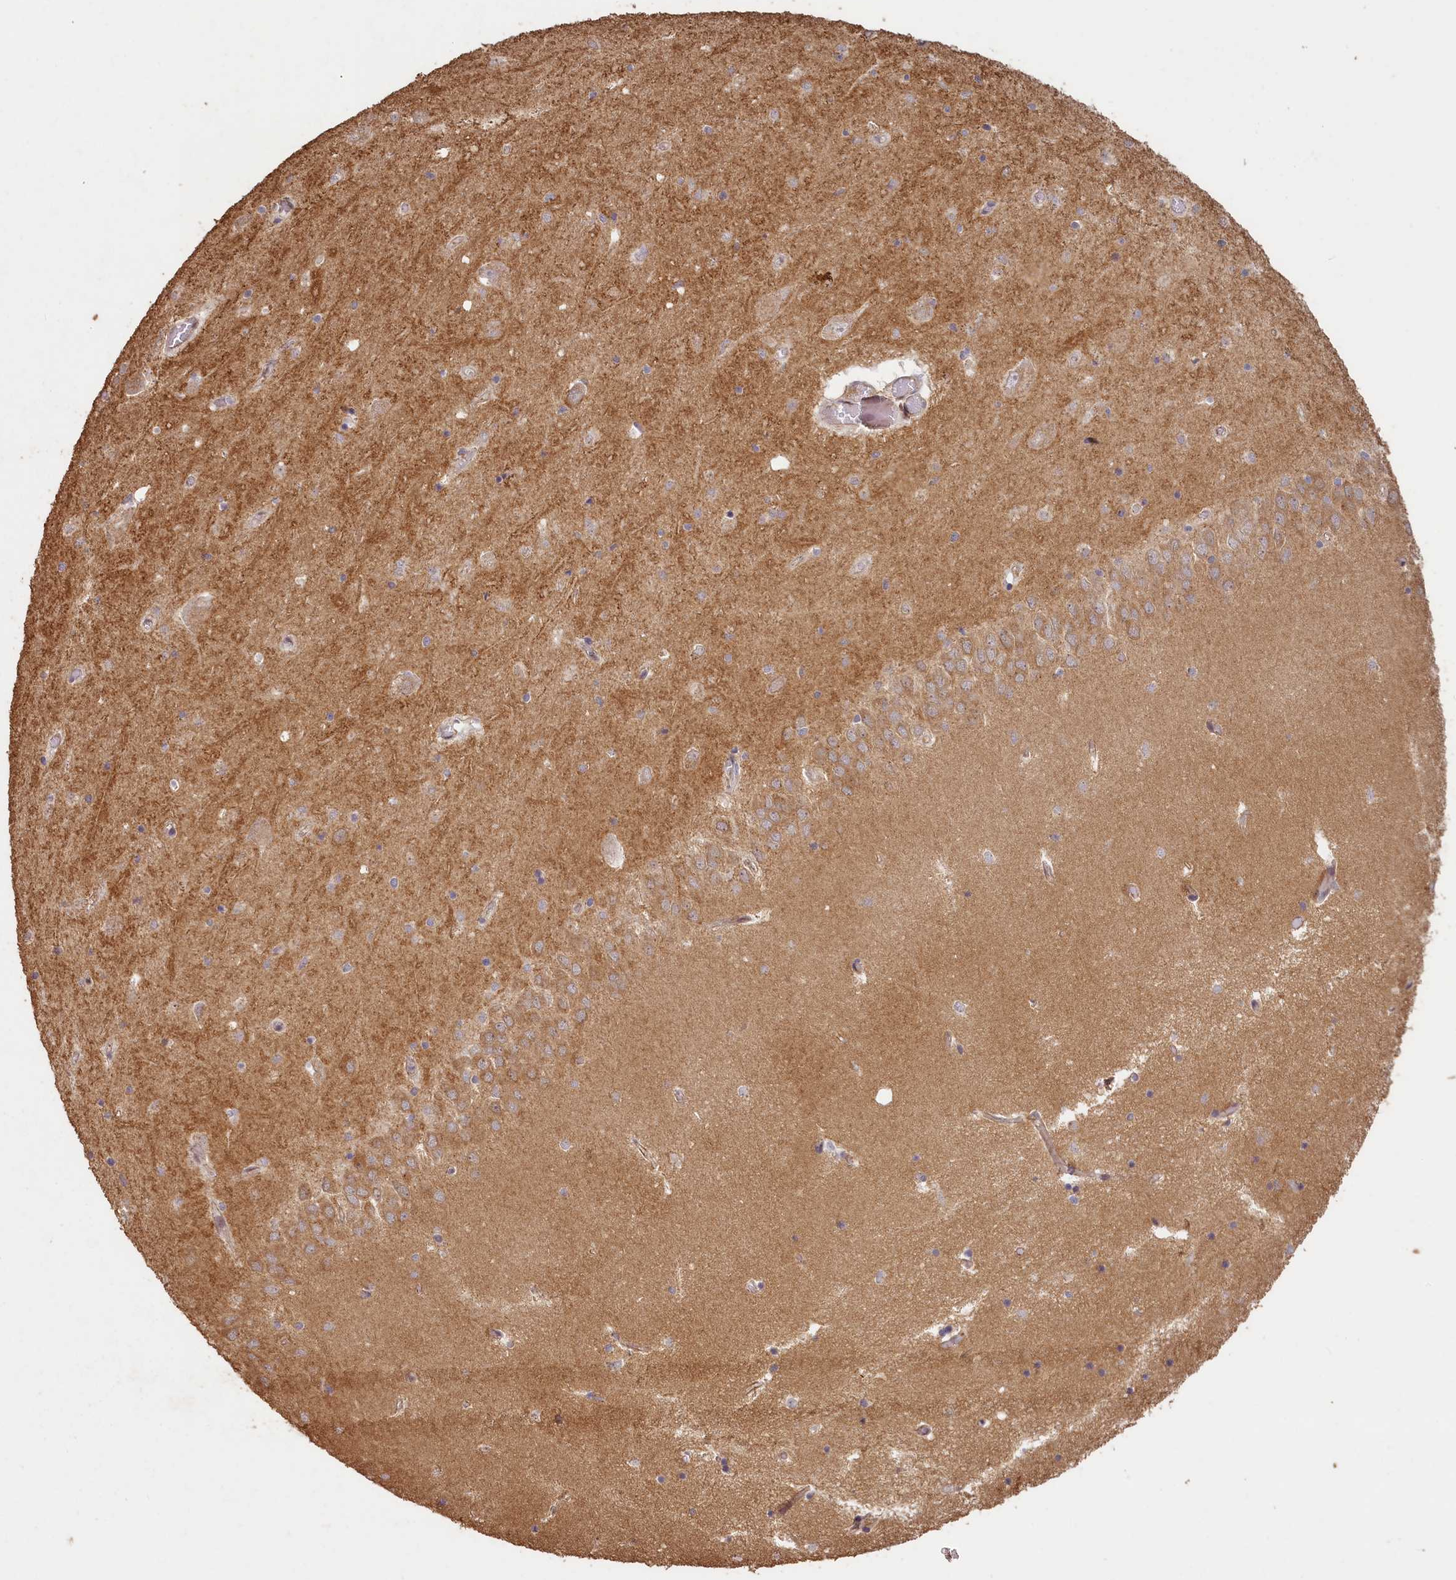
{"staining": {"intensity": "weak", "quantity": "25%-75%", "location": "cytoplasmic/membranous"}, "tissue": "hippocampus", "cell_type": "Glial cells", "image_type": "normal", "snomed": [{"axis": "morphology", "description": "Normal tissue, NOS"}, {"axis": "topography", "description": "Hippocampus"}], "caption": "The image displays a brown stain indicating the presence of a protein in the cytoplasmic/membranous of glial cells in hippocampus. The staining is performed using DAB (3,3'-diaminobenzidine) brown chromogen to label protein expression. The nuclei are counter-stained blue using hematoxylin.", "gene": "MADD", "patient": {"sex": "male", "age": 70}}